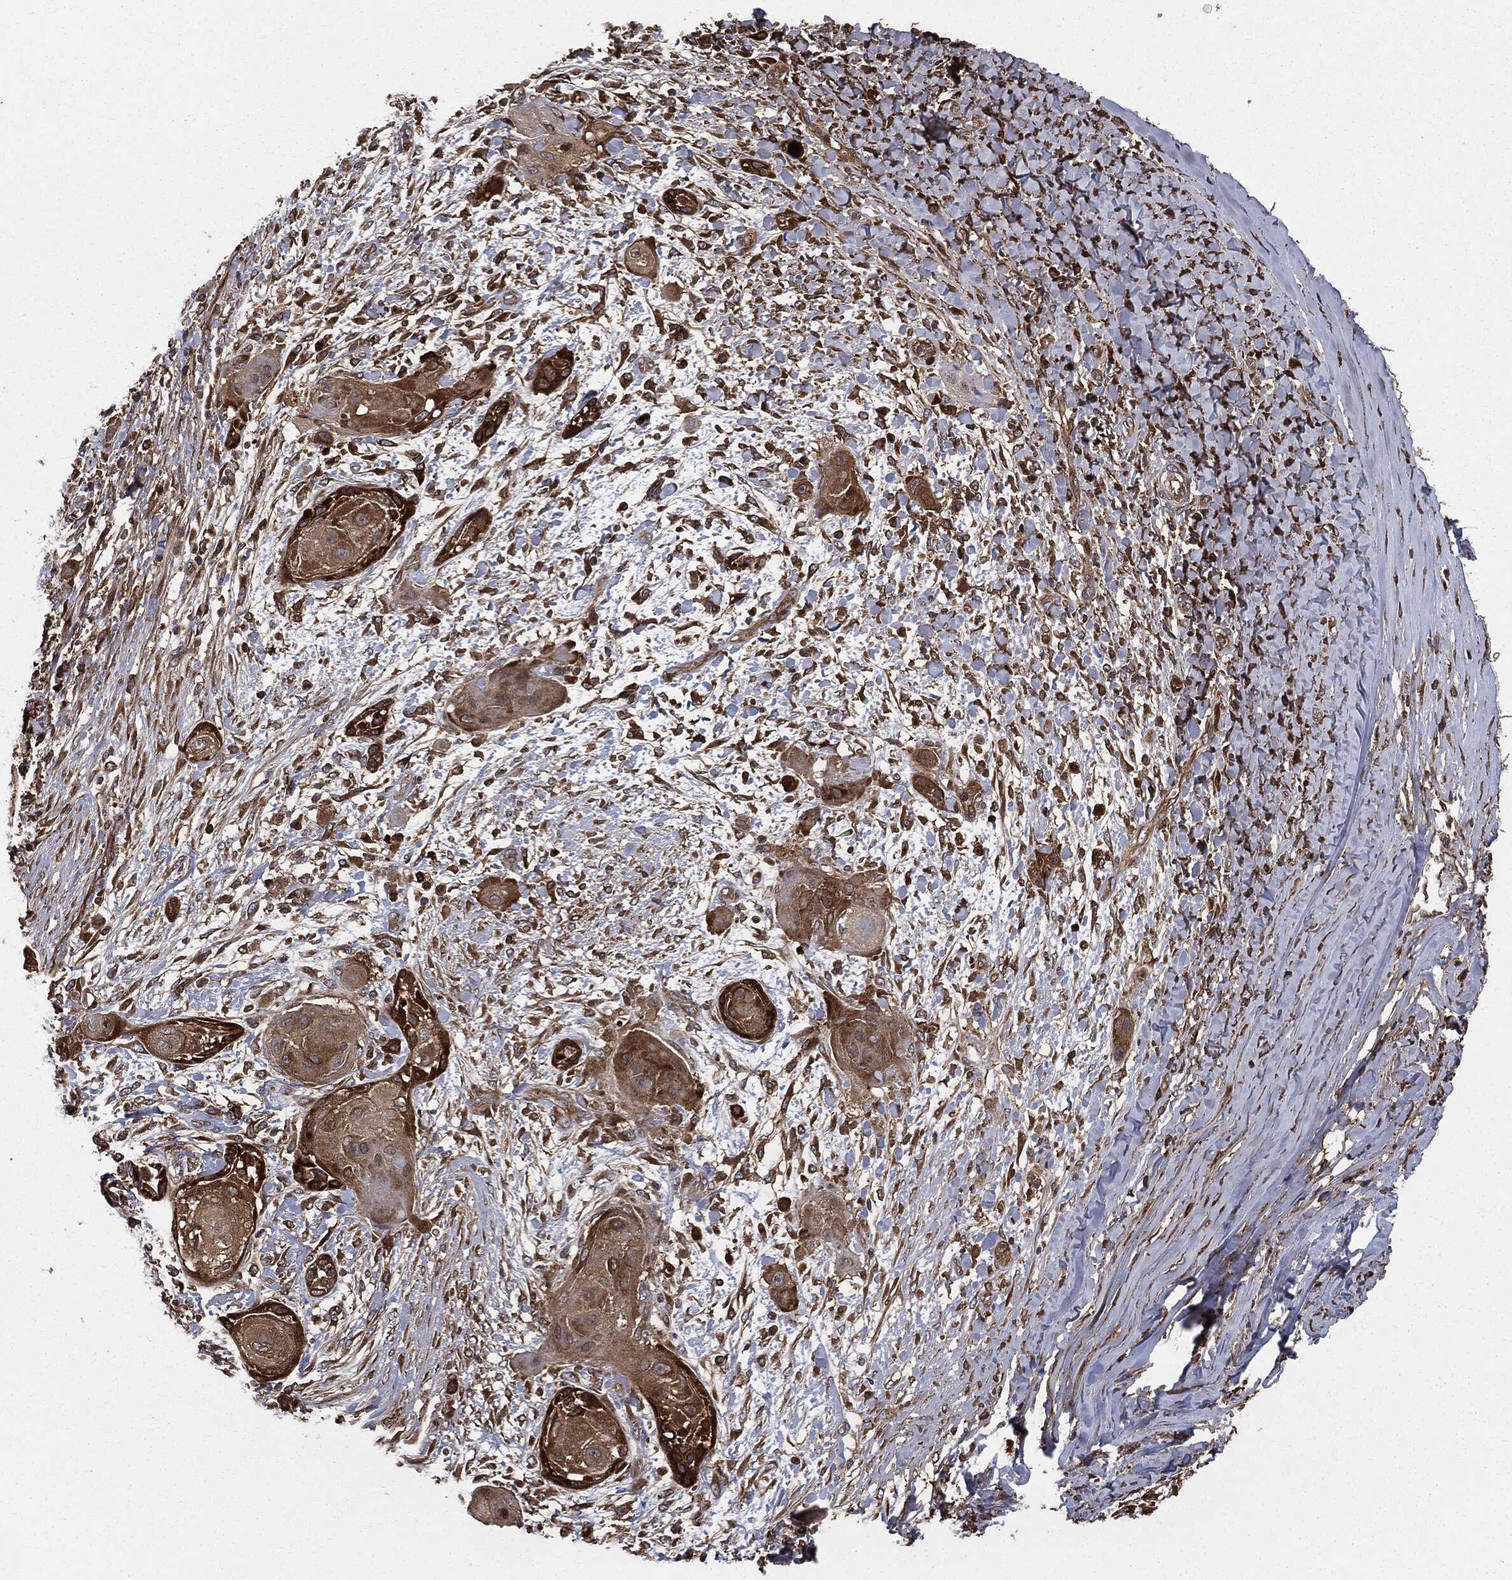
{"staining": {"intensity": "strong", "quantity": "25%-75%", "location": "cytoplasmic/membranous"}, "tissue": "skin cancer", "cell_type": "Tumor cells", "image_type": "cancer", "snomed": [{"axis": "morphology", "description": "Squamous cell carcinoma, NOS"}, {"axis": "topography", "description": "Skin"}], "caption": "Skin squamous cell carcinoma stained for a protein shows strong cytoplasmic/membranous positivity in tumor cells.", "gene": "GNB5", "patient": {"sex": "male", "age": 62}}